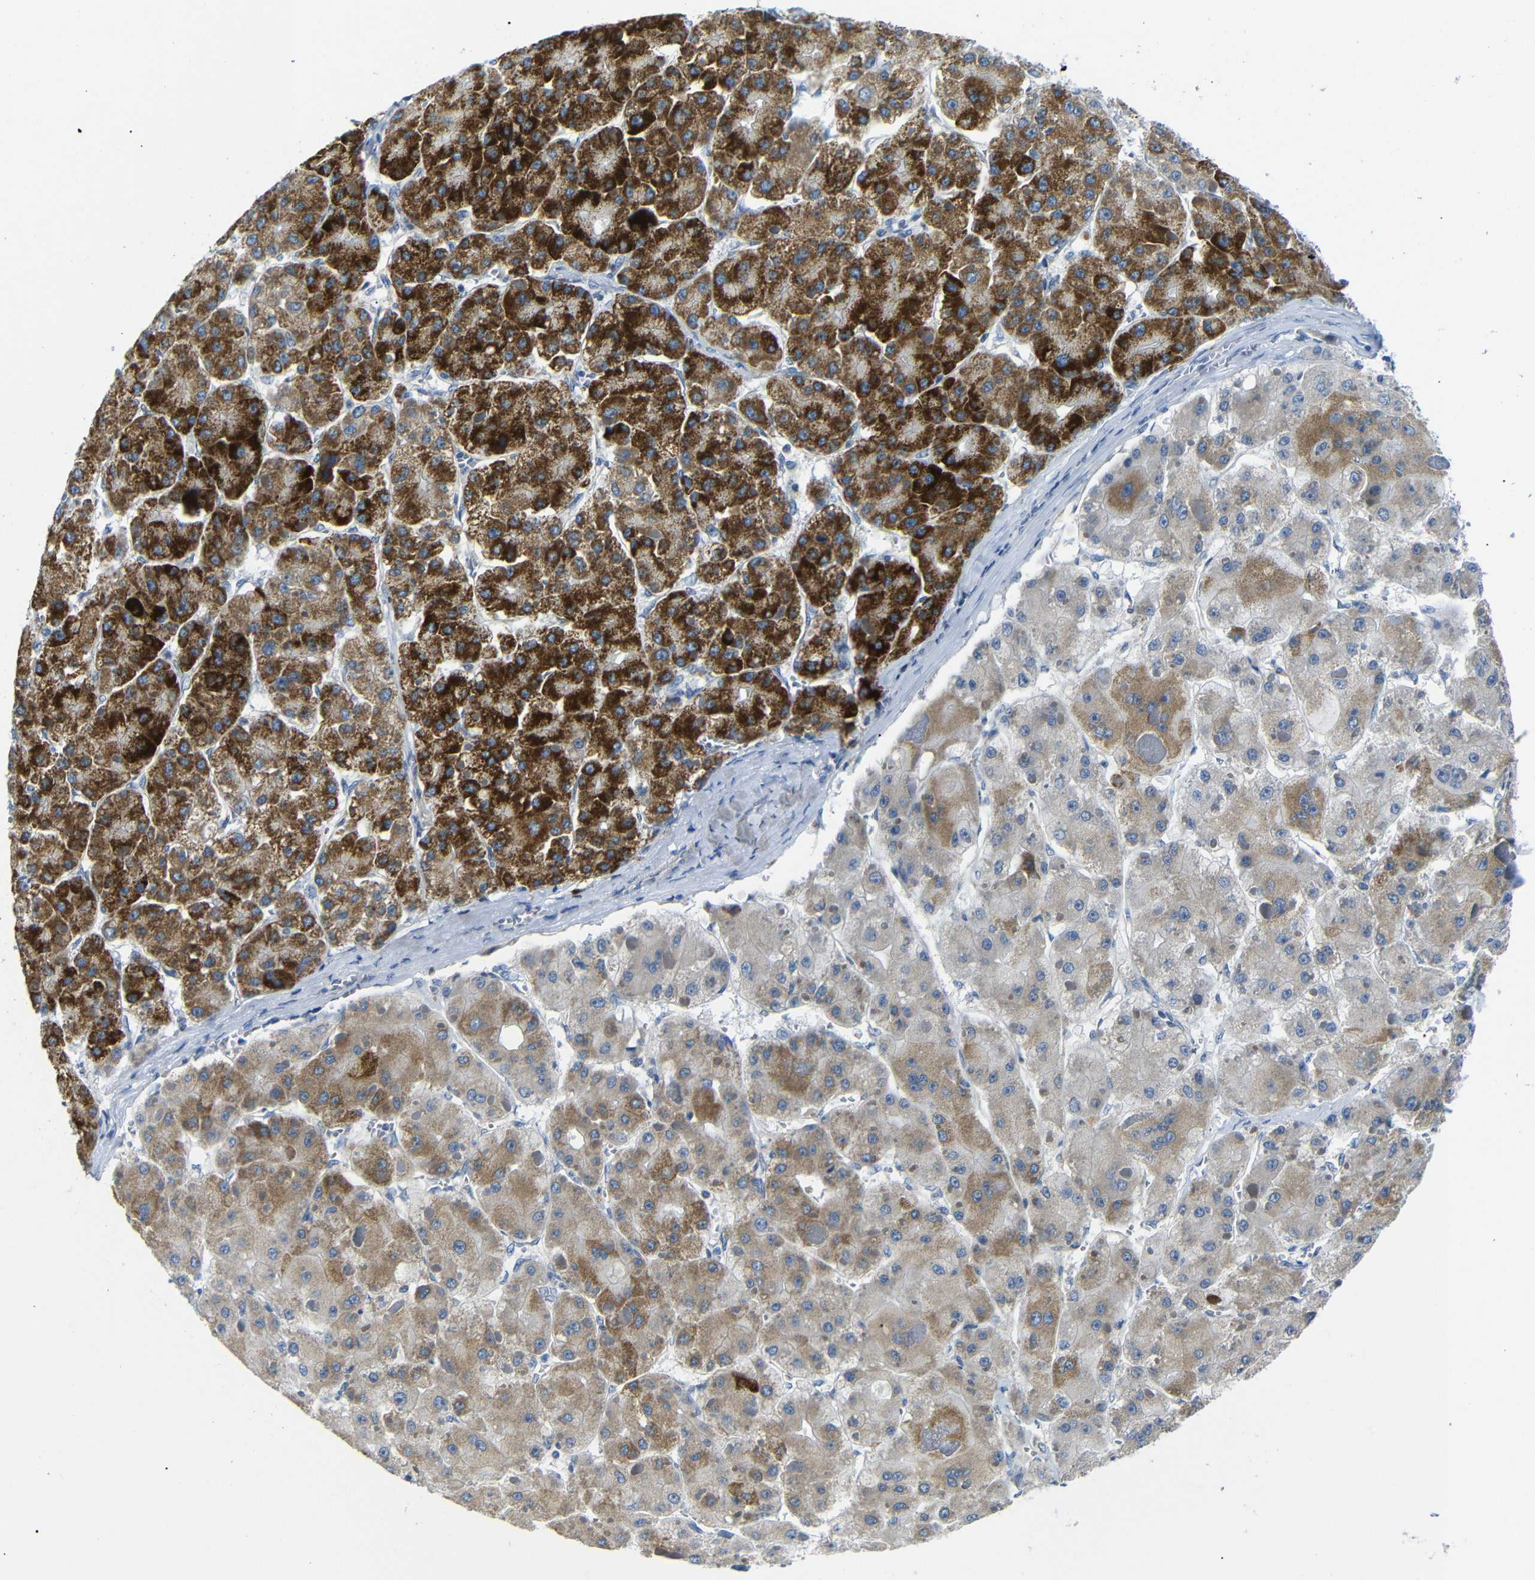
{"staining": {"intensity": "strong", "quantity": ">75%", "location": "cytoplasmic/membranous"}, "tissue": "liver cancer", "cell_type": "Tumor cells", "image_type": "cancer", "snomed": [{"axis": "morphology", "description": "Carcinoma, Hepatocellular, NOS"}, {"axis": "topography", "description": "Liver"}], "caption": "Human liver cancer stained with a brown dye displays strong cytoplasmic/membranous positive staining in approximately >75% of tumor cells.", "gene": "DCP1A", "patient": {"sex": "female", "age": 73}}